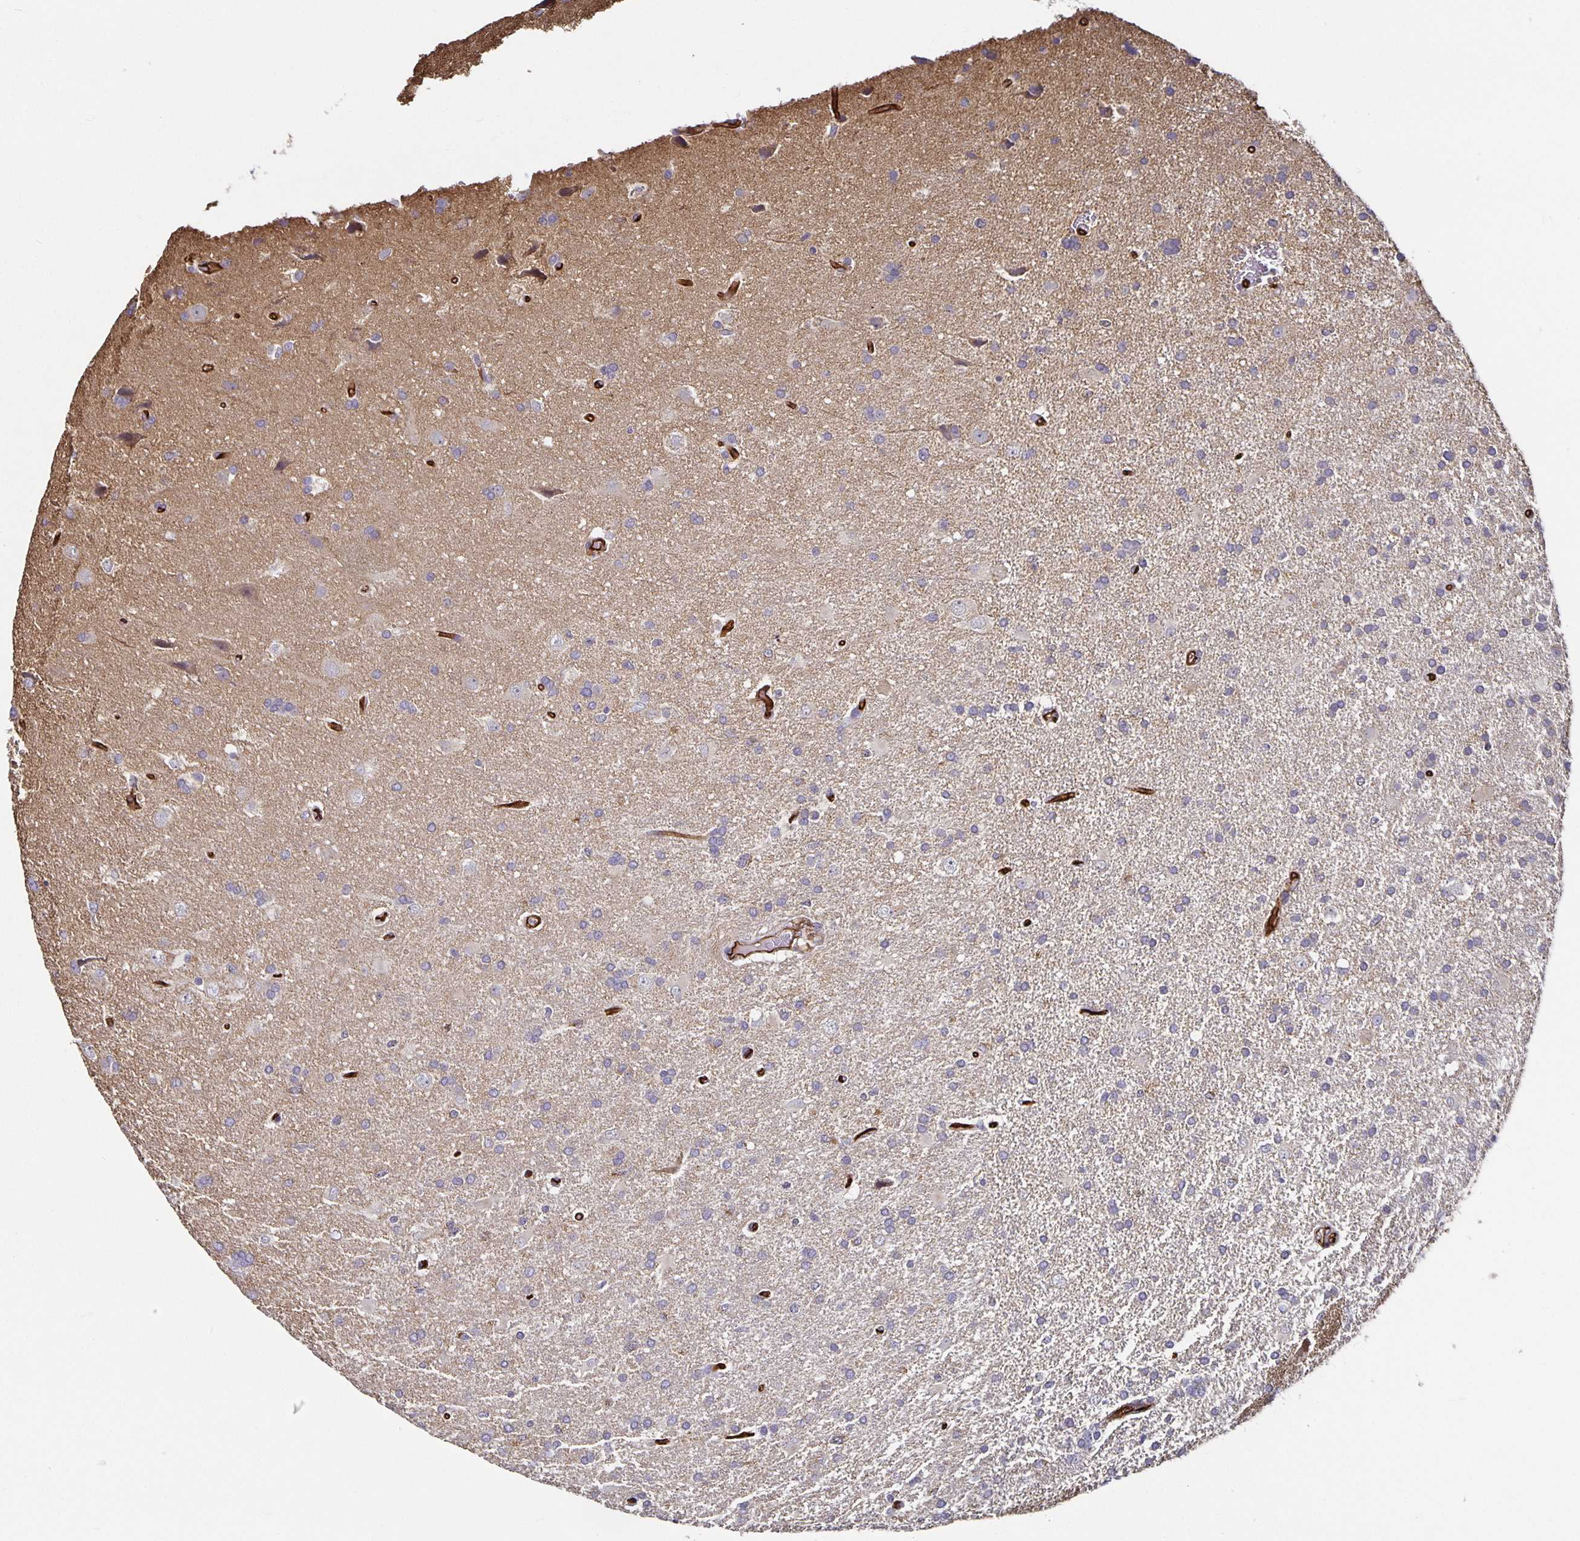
{"staining": {"intensity": "negative", "quantity": "none", "location": "none"}, "tissue": "glioma", "cell_type": "Tumor cells", "image_type": "cancer", "snomed": [{"axis": "morphology", "description": "Glioma, malignant, High grade"}, {"axis": "topography", "description": "Brain"}], "caption": "DAB (3,3'-diaminobenzidine) immunohistochemical staining of malignant high-grade glioma exhibits no significant staining in tumor cells.", "gene": "PODXL", "patient": {"sex": "male", "age": 68}}